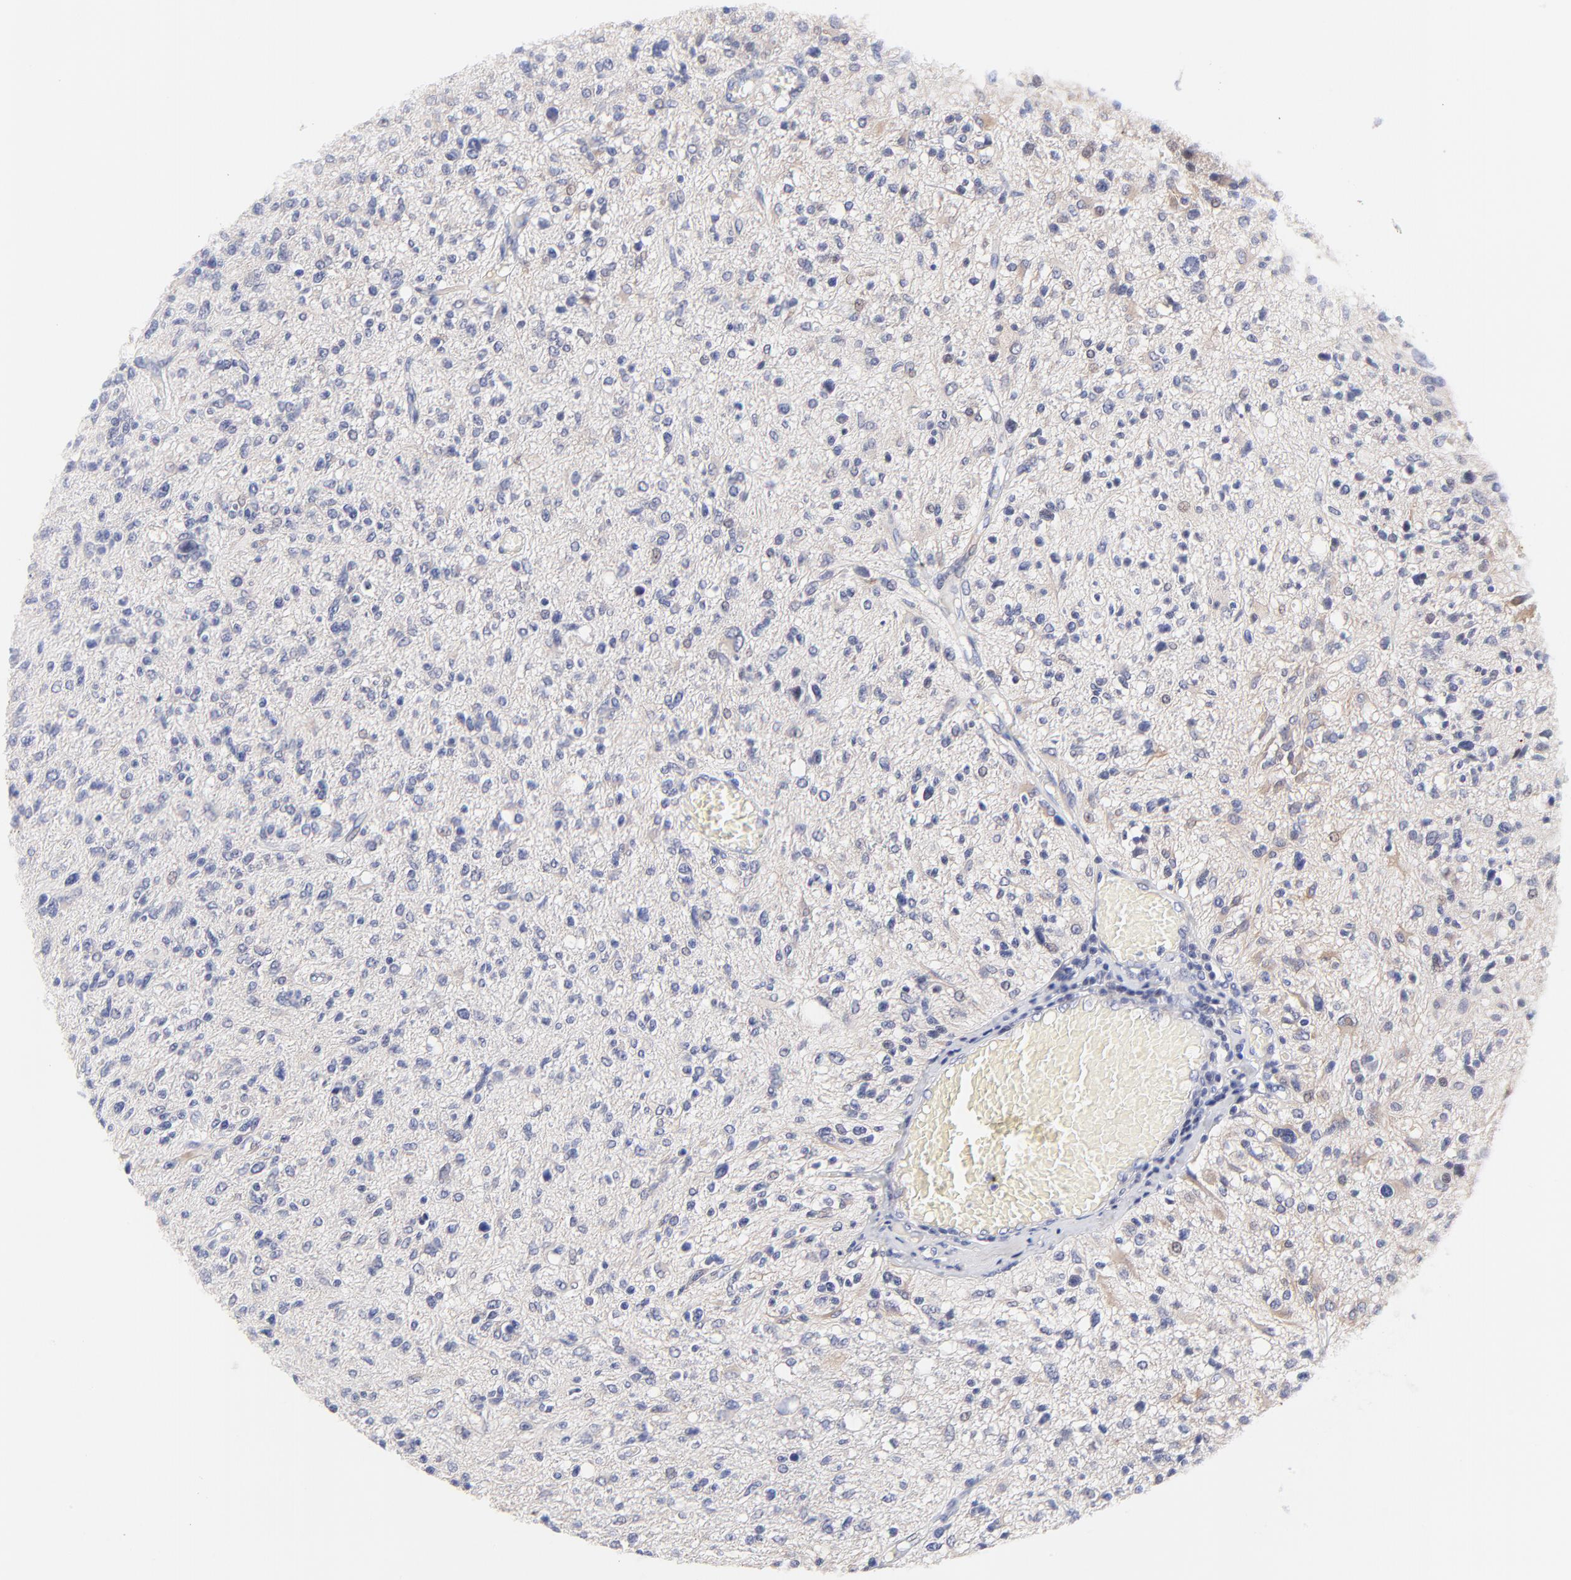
{"staining": {"intensity": "negative", "quantity": "none", "location": "none"}, "tissue": "glioma", "cell_type": "Tumor cells", "image_type": "cancer", "snomed": [{"axis": "morphology", "description": "Glioma, malignant, High grade"}, {"axis": "topography", "description": "Cerebral cortex"}], "caption": "Tumor cells are negative for protein expression in human malignant glioma (high-grade).", "gene": "AFF2", "patient": {"sex": "male", "age": 76}}